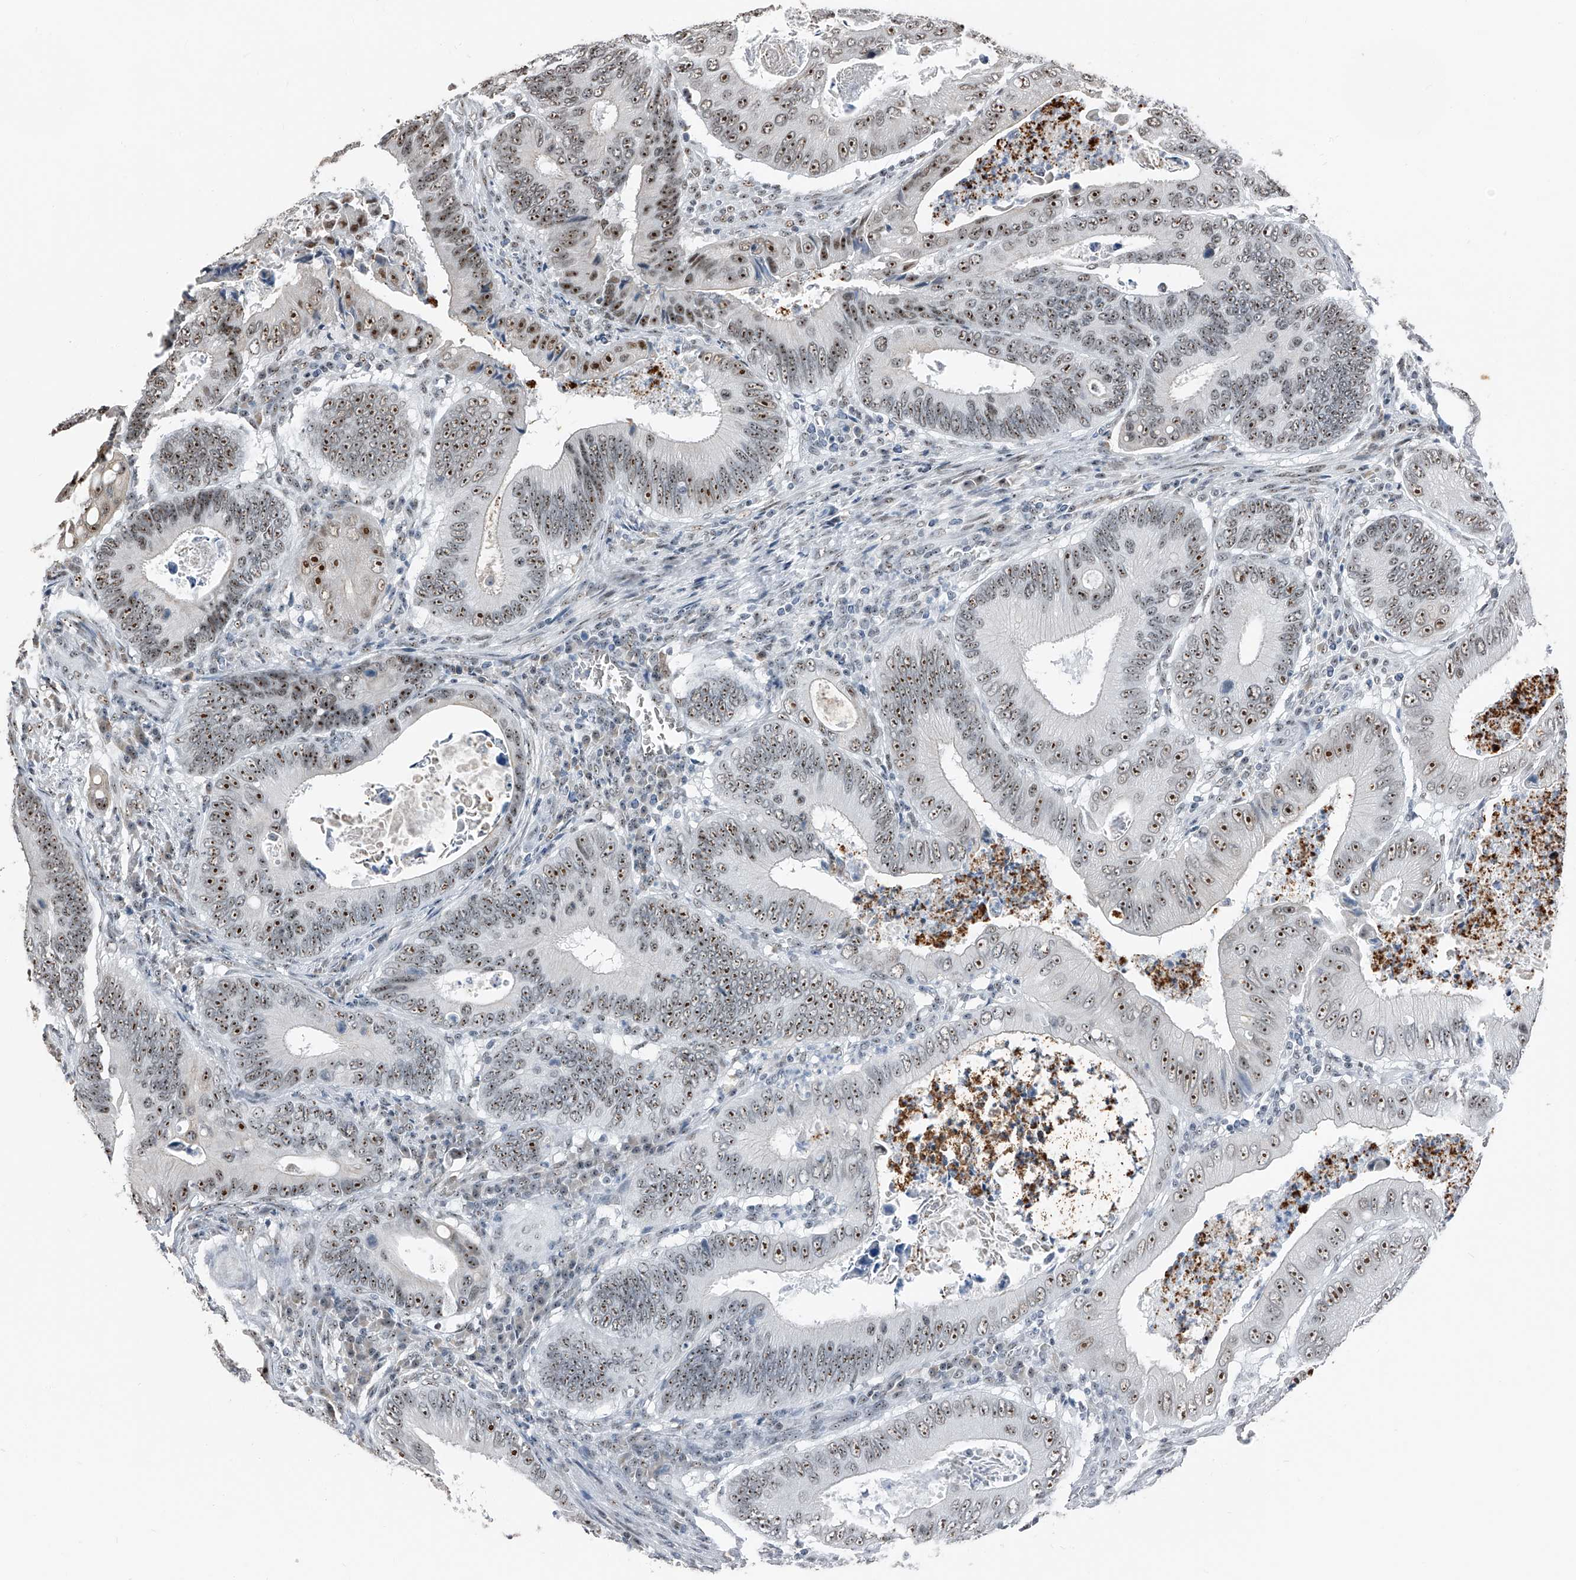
{"staining": {"intensity": "moderate", "quantity": ">75%", "location": "nuclear"}, "tissue": "colorectal cancer", "cell_type": "Tumor cells", "image_type": "cancer", "snomed": [{"axis": "morphology", "description": "Inflammation, NOS"}, {"axis": "morphology", "description": "Adenocarcinoma, NOS"}, {"axis": "topography", "description": "Colon"}], "caption": "A photomicrograph of human colorectal cancer (adenocarcinoma) stained for a protein shows moderate nuclear brown staining in tumor cells.", "gene": "TCOF1", "patient": {"sex": "male", "age": 72}}